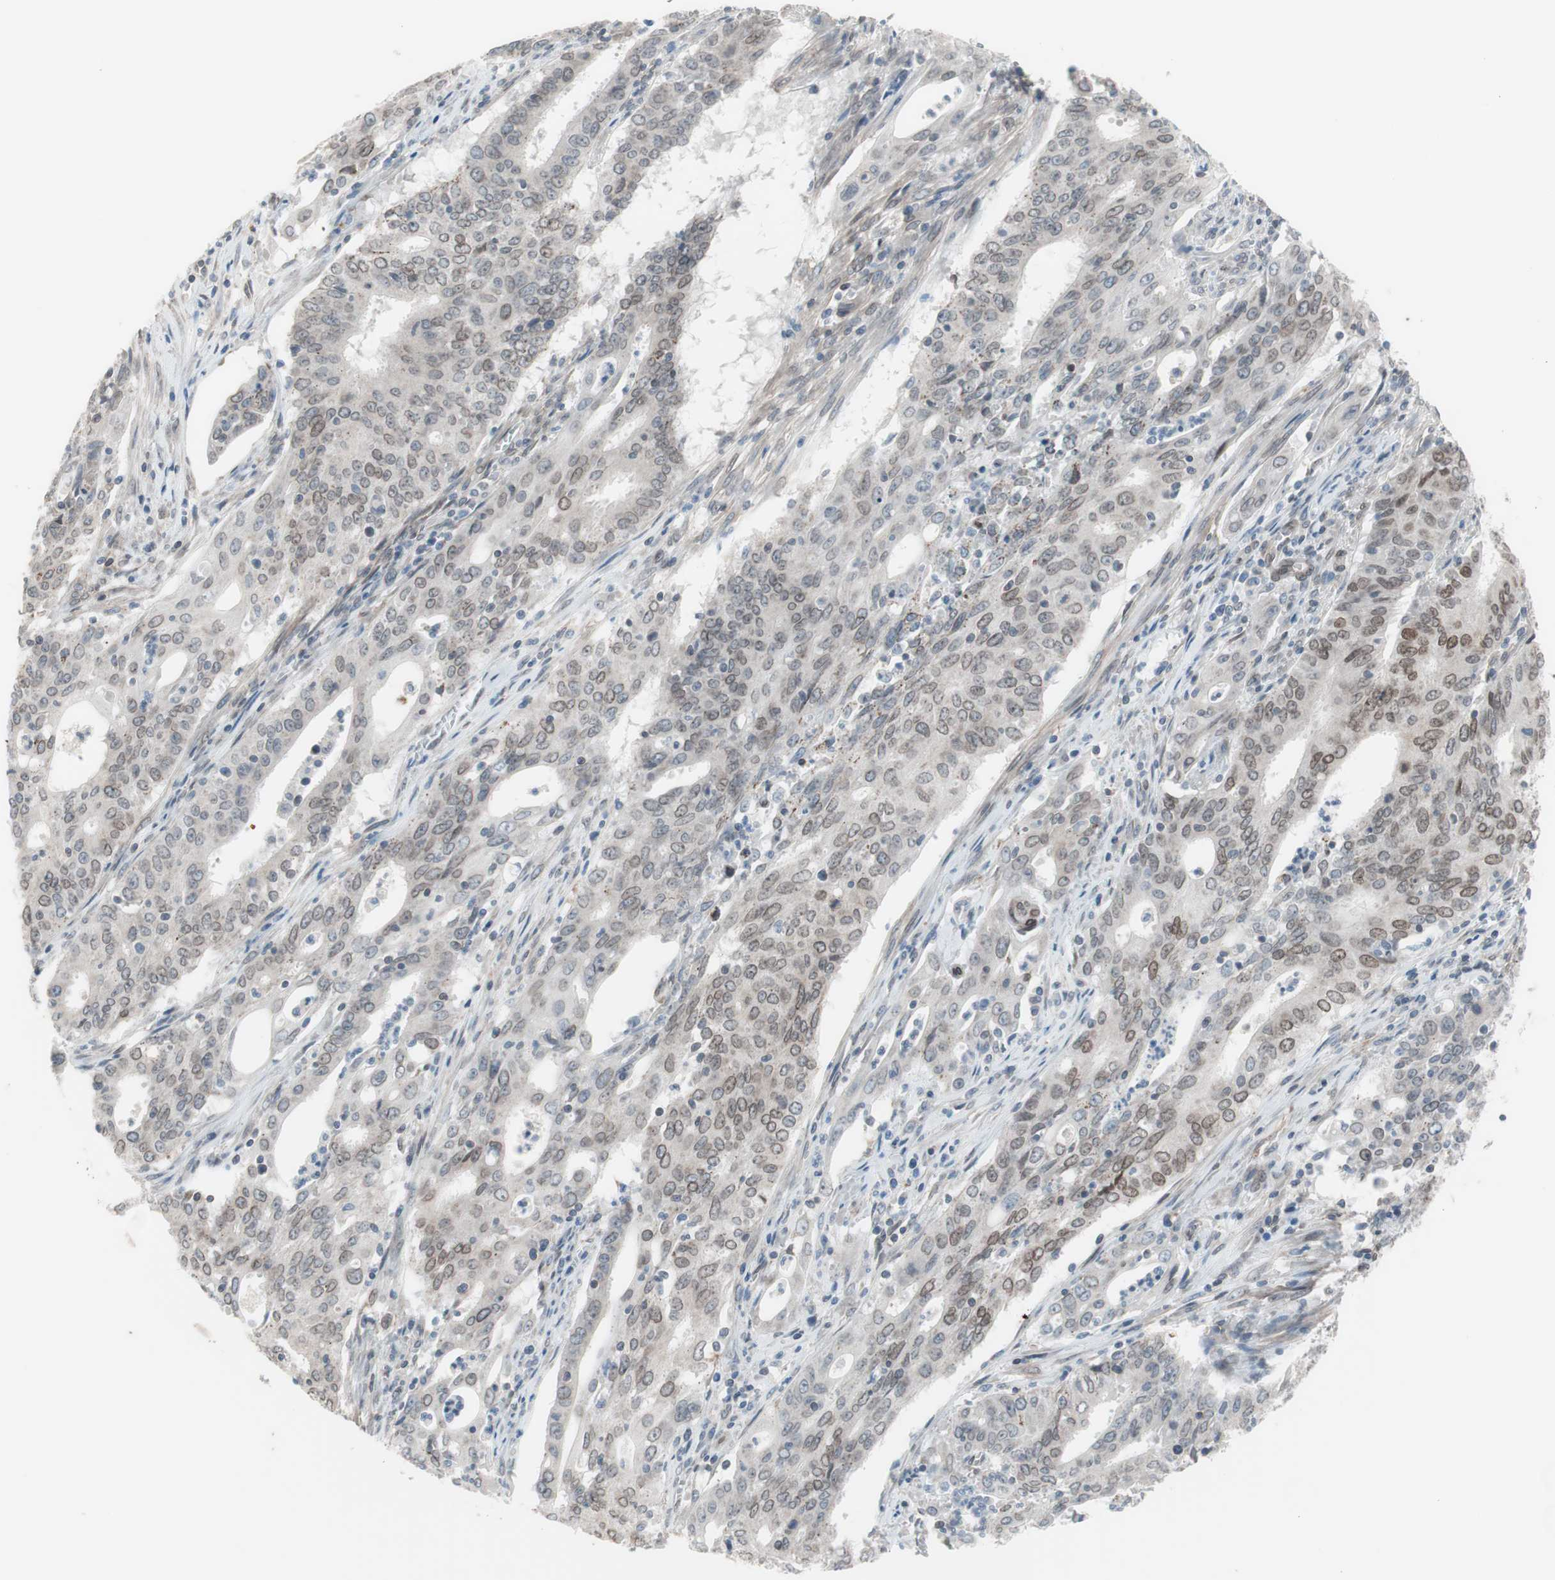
{"staining": {"intensity": "moderate", "quantity": "25%-75%", "location": "cytoplasmic/membranous,nuclear"}, "tissue": "cervical cancer", "cell_type": "Tumor cells", "image_type": "cancer", "snomed": [{"axis": "morphology", "description": "Adenocarcinoma, NOS"}, {"axis": "topography", "description": "Cervix"}], "caption": "A high-resolution histopathology image shows immunohistochemistry staining of cervical cancer (adenocarcinoma), which reveals moderate cytoplasmic/membranous and nuclear positivity in approximately 25%-75% of tumor cells.", "gene": "ARNT2", "patient": {"sex": "female", "age": 44}}